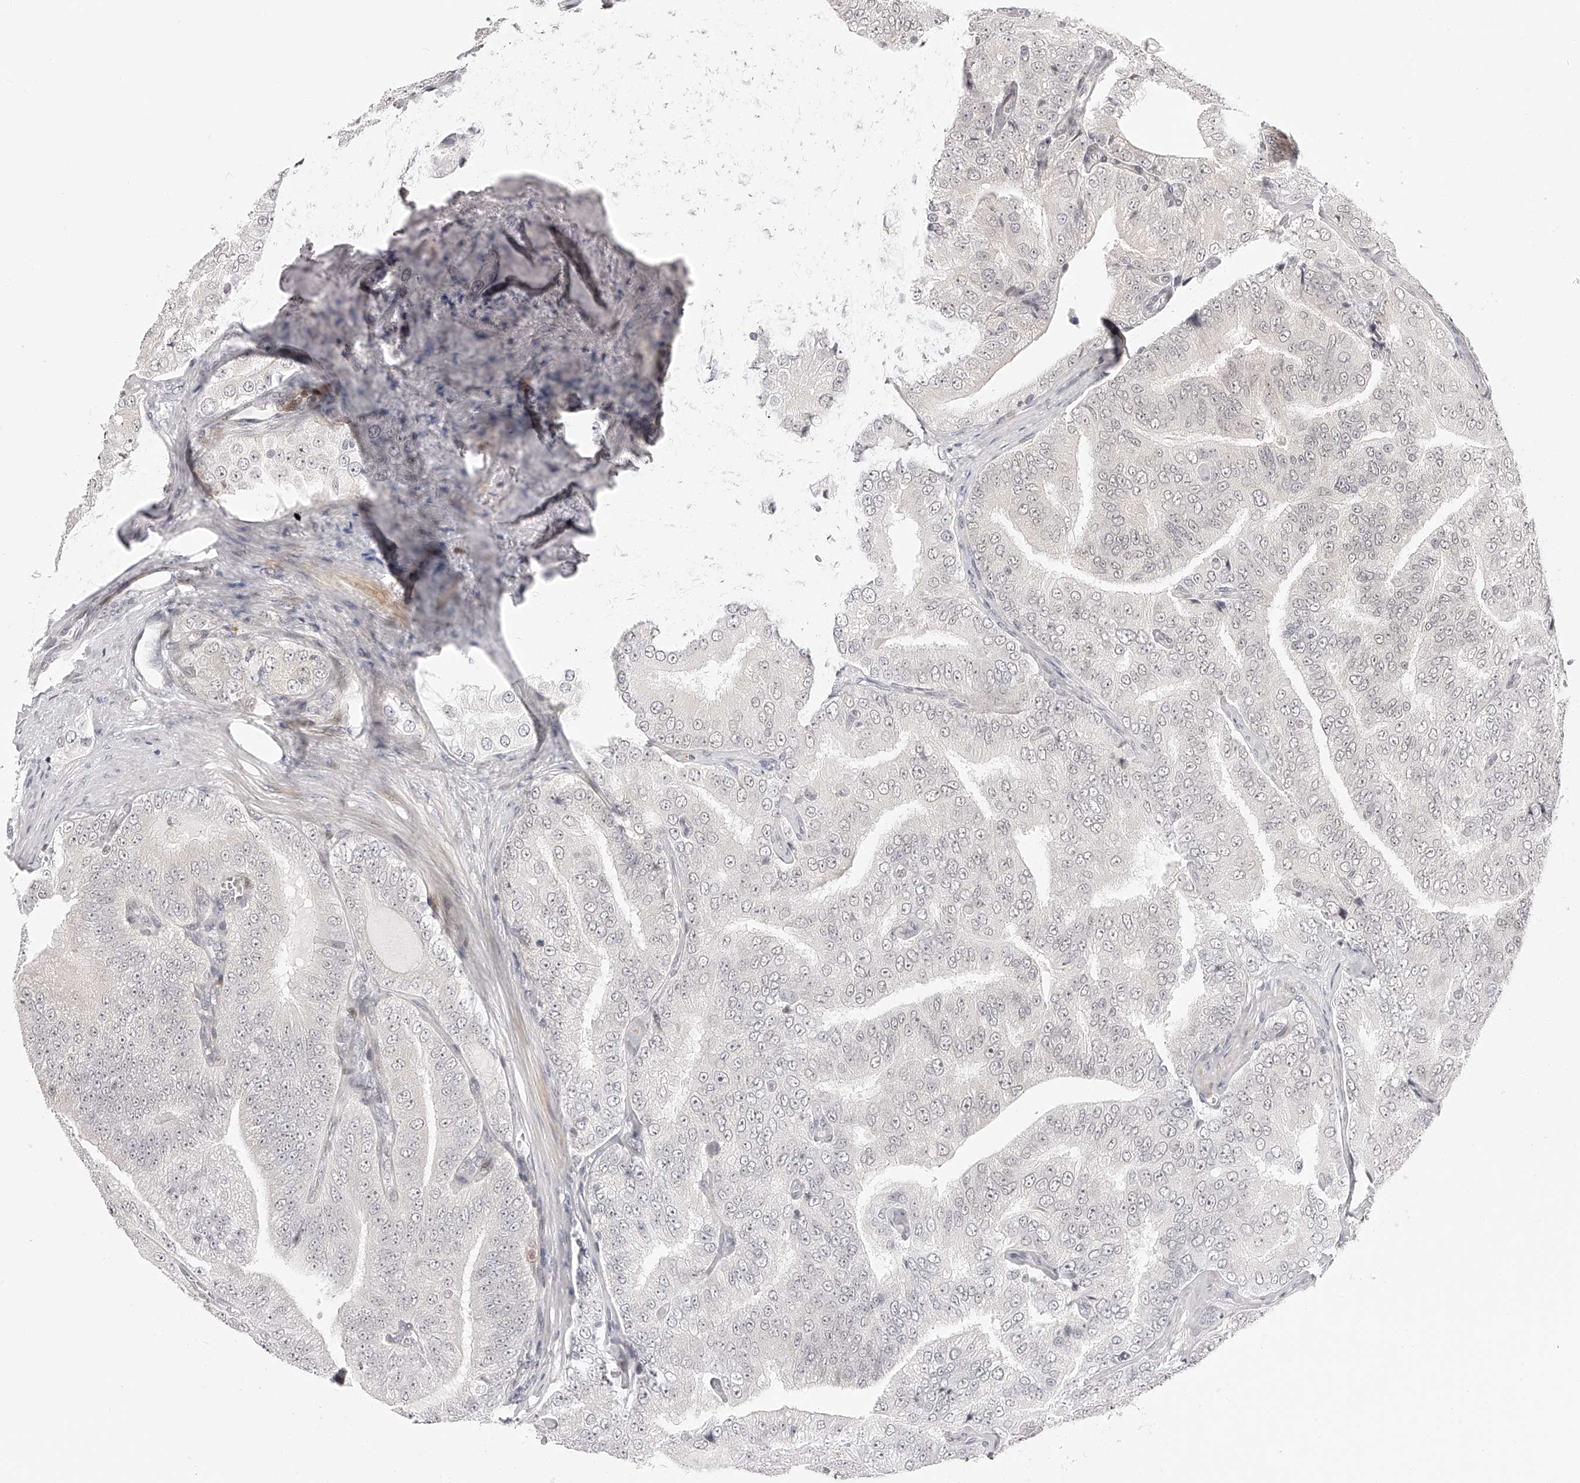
{"staining": {"intensity": "negative", "quantity": "none", "location": "none"}, "tissue": "prostate cancer", "cell_type": "Tumor cells", "image_type": "cancer", "snomed": [{"axis": "morphology", "description": "Adenocarcinoma, High grade"}, {"axis": "topography", "description": "Prostate"}], "caption": "Tumor cells show no significant protein positivity in prostate cancer (high-grade adenocarcinoma). (Brightfield microscopy of DAB immunohistochemistry (IHC) at high magnification).", "gene": "PLEKHG1", "patient": {"sex": "male", "age": 58}}